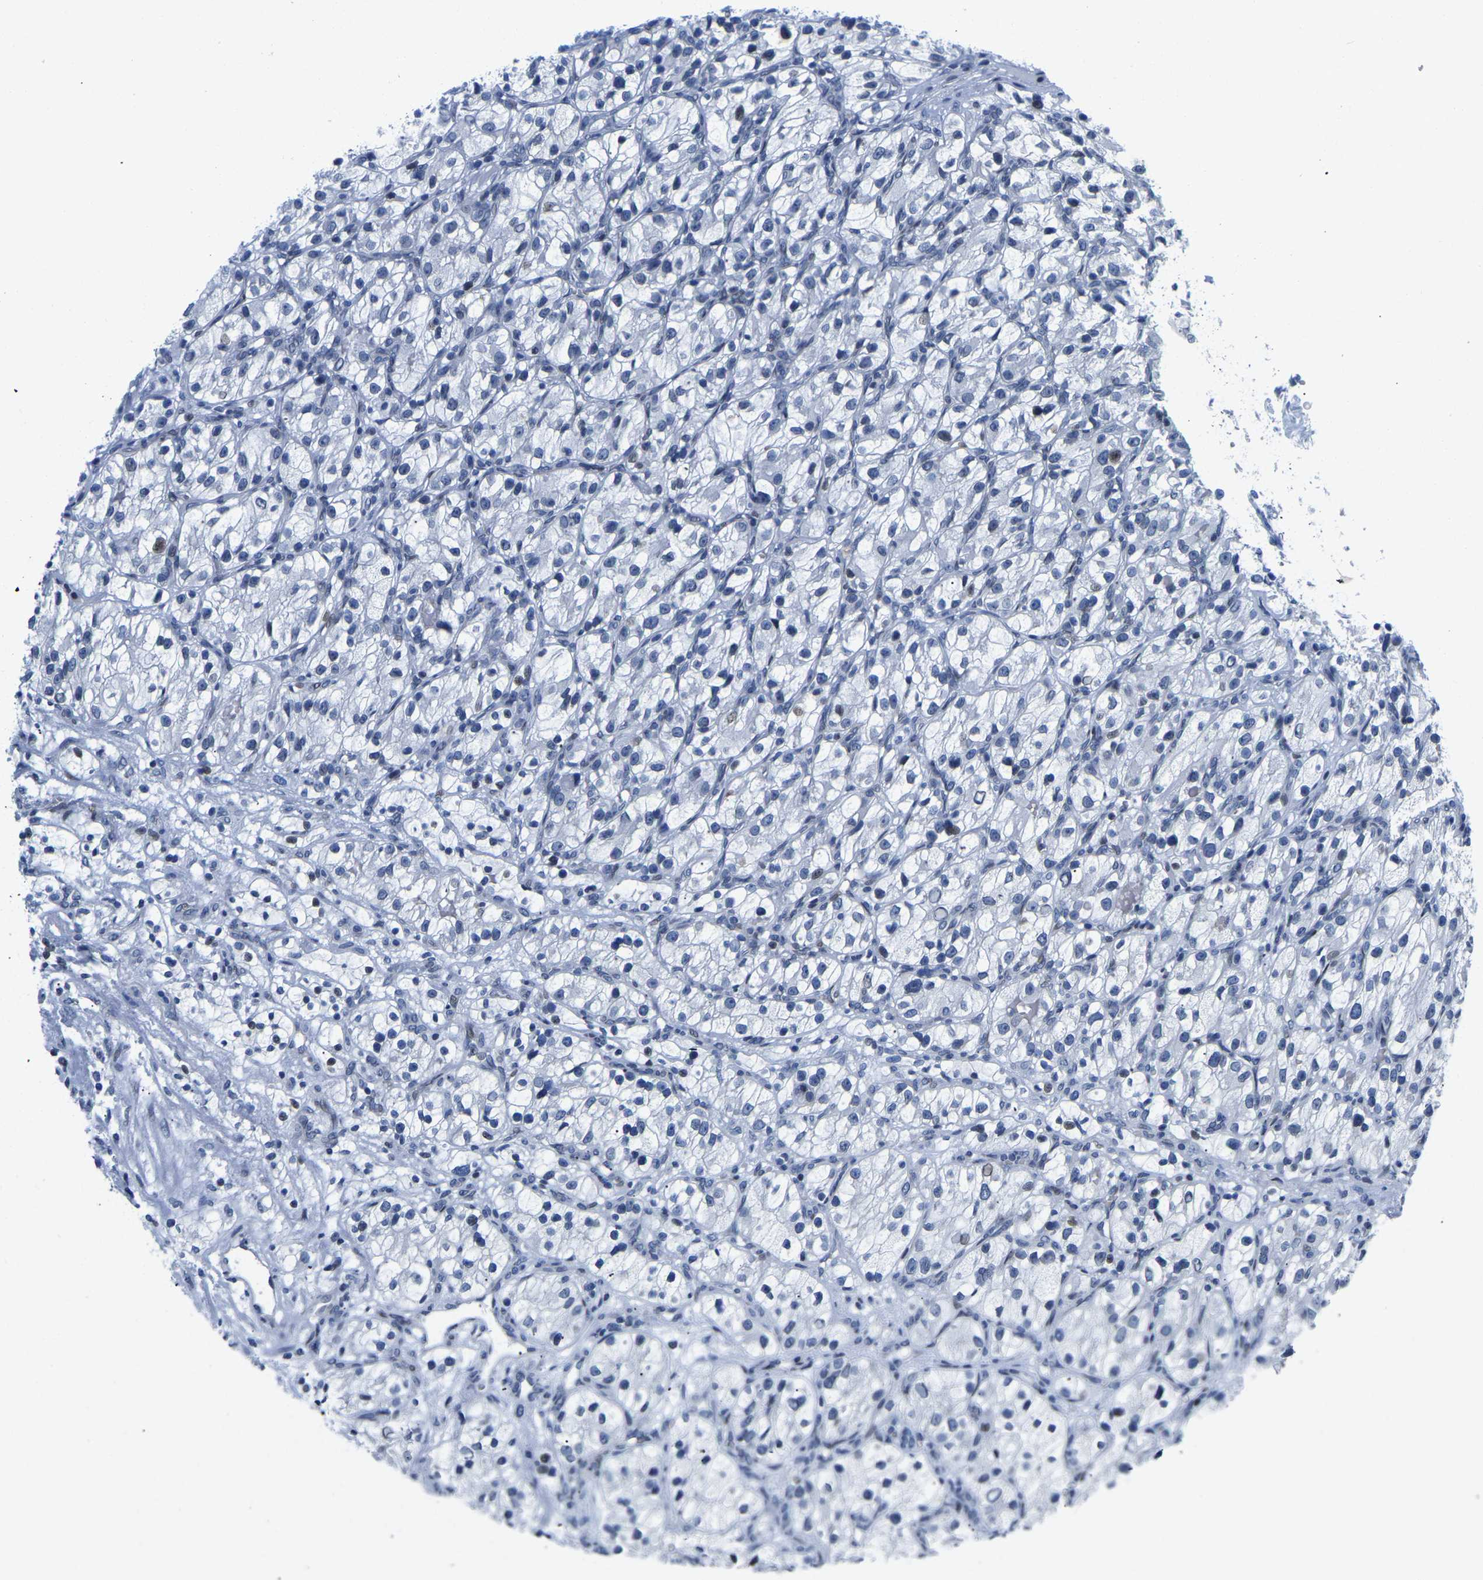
{"staining": {"intensity": "negative", "quantity": "none", "location": "none"}, "tissue": "renal cancer", "cell_type": "Tumor cells", "image_type": "cancer", "snomed": [{"axis": "morphology", "description": "Adenocarcinoma, NOS"}, {"axis": "topography", "description": "Kidney"}], "caption": "Human renal cancer stained for a protein using IHC shows no expression in tumor cells.", "gene": "UPK3A", "patient": {"sex": "female", "age": 57}}